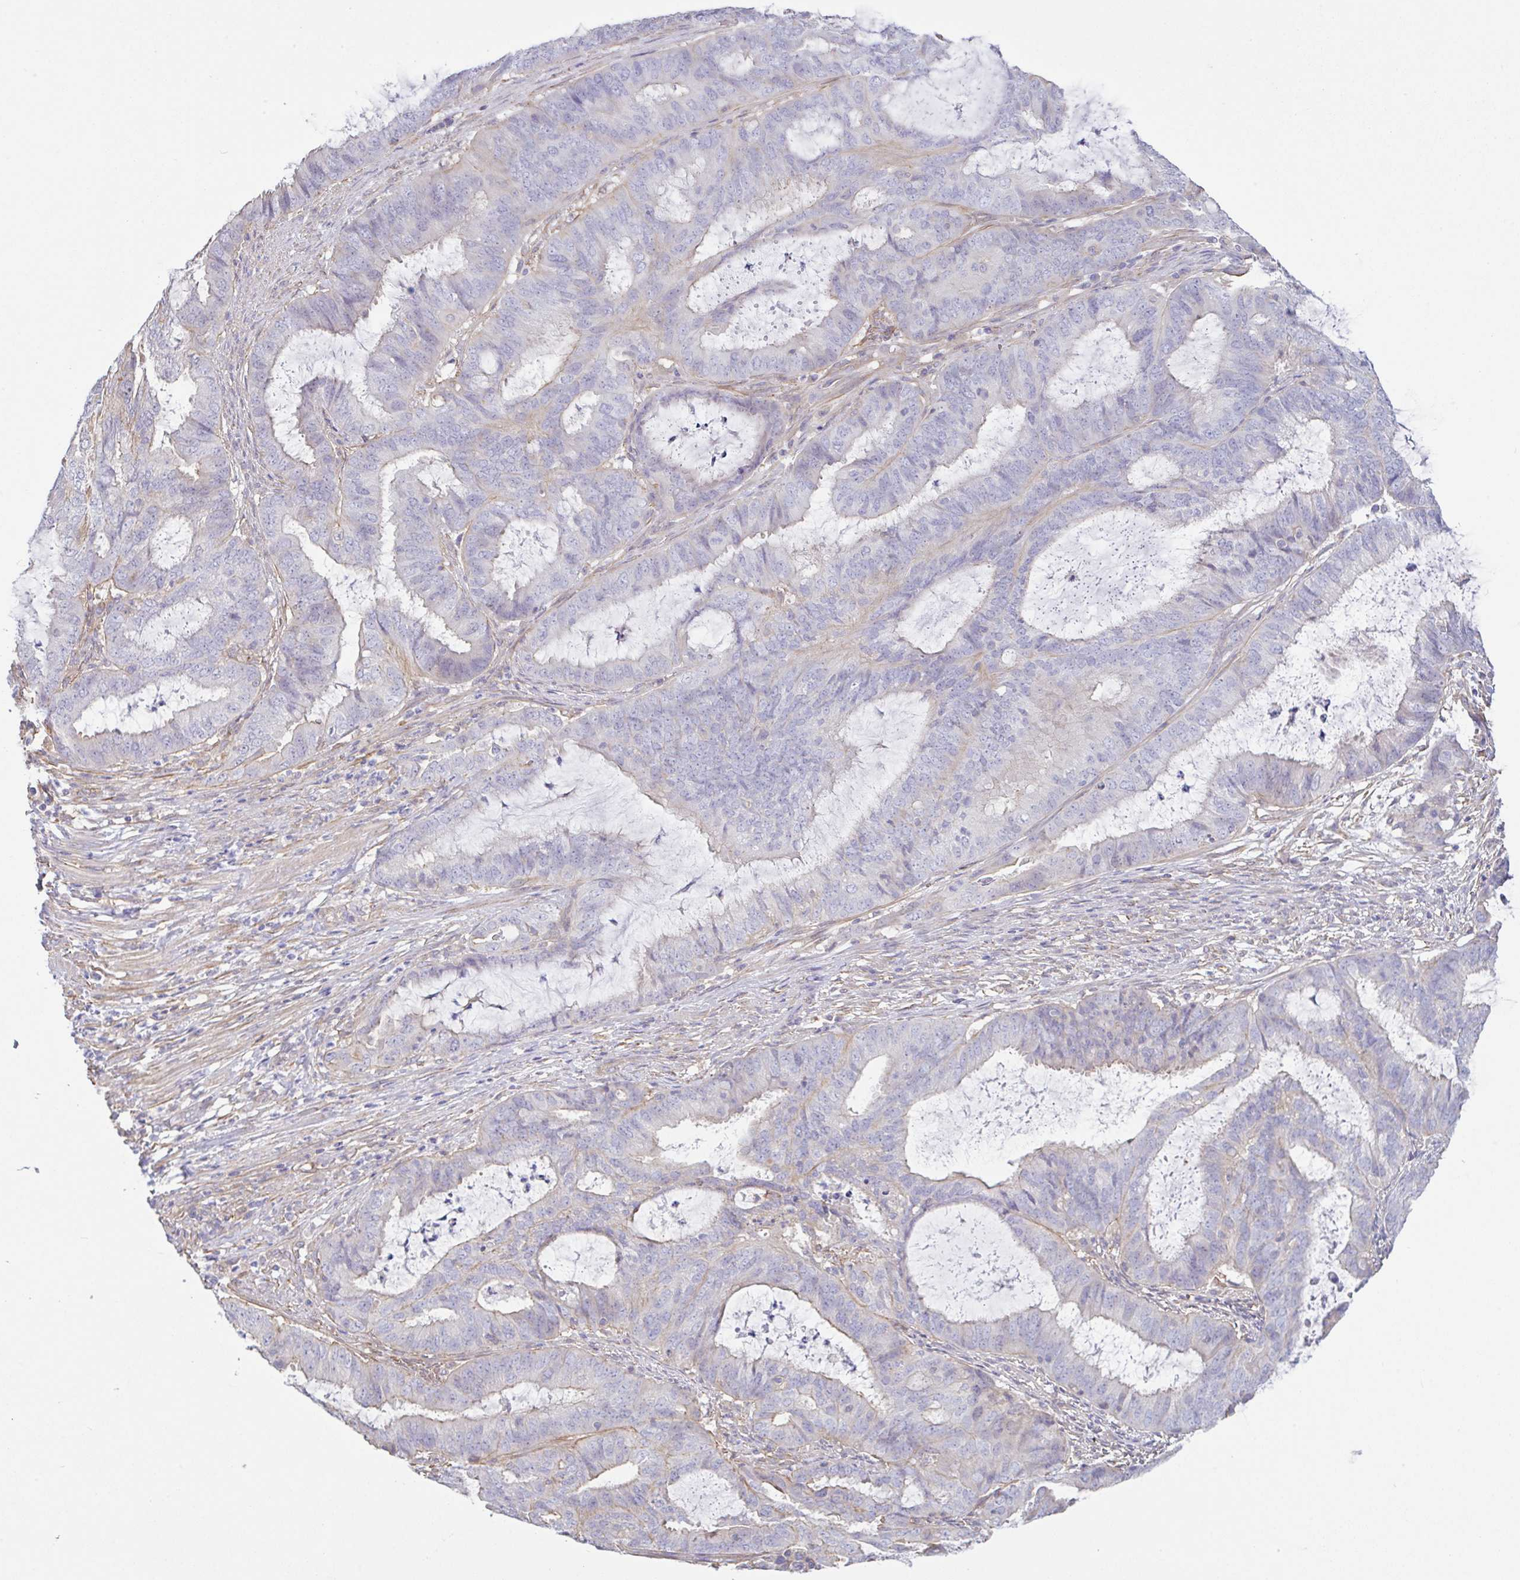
{"staining": {"intensity": "negative", "quantity": "none", "location": "none"}, "tissue": "endometrial cancer", "cell_type": "Tumor cells", "image_type": "cancer", "snomed": [{"axis": "morphology", "description": "Adenocarcinoma, NOS"}, {"axis": "topography", "description": "Endometrium"}], "caption": "An IHC histopathology image of endometrial cancer (adenocarcinoma) is shown. There is no staining in tumor cells of endometrial cancer (adenocarcinoma).", "gene": "PLCD4", "patient": {"sex": "female", "age": 51}}